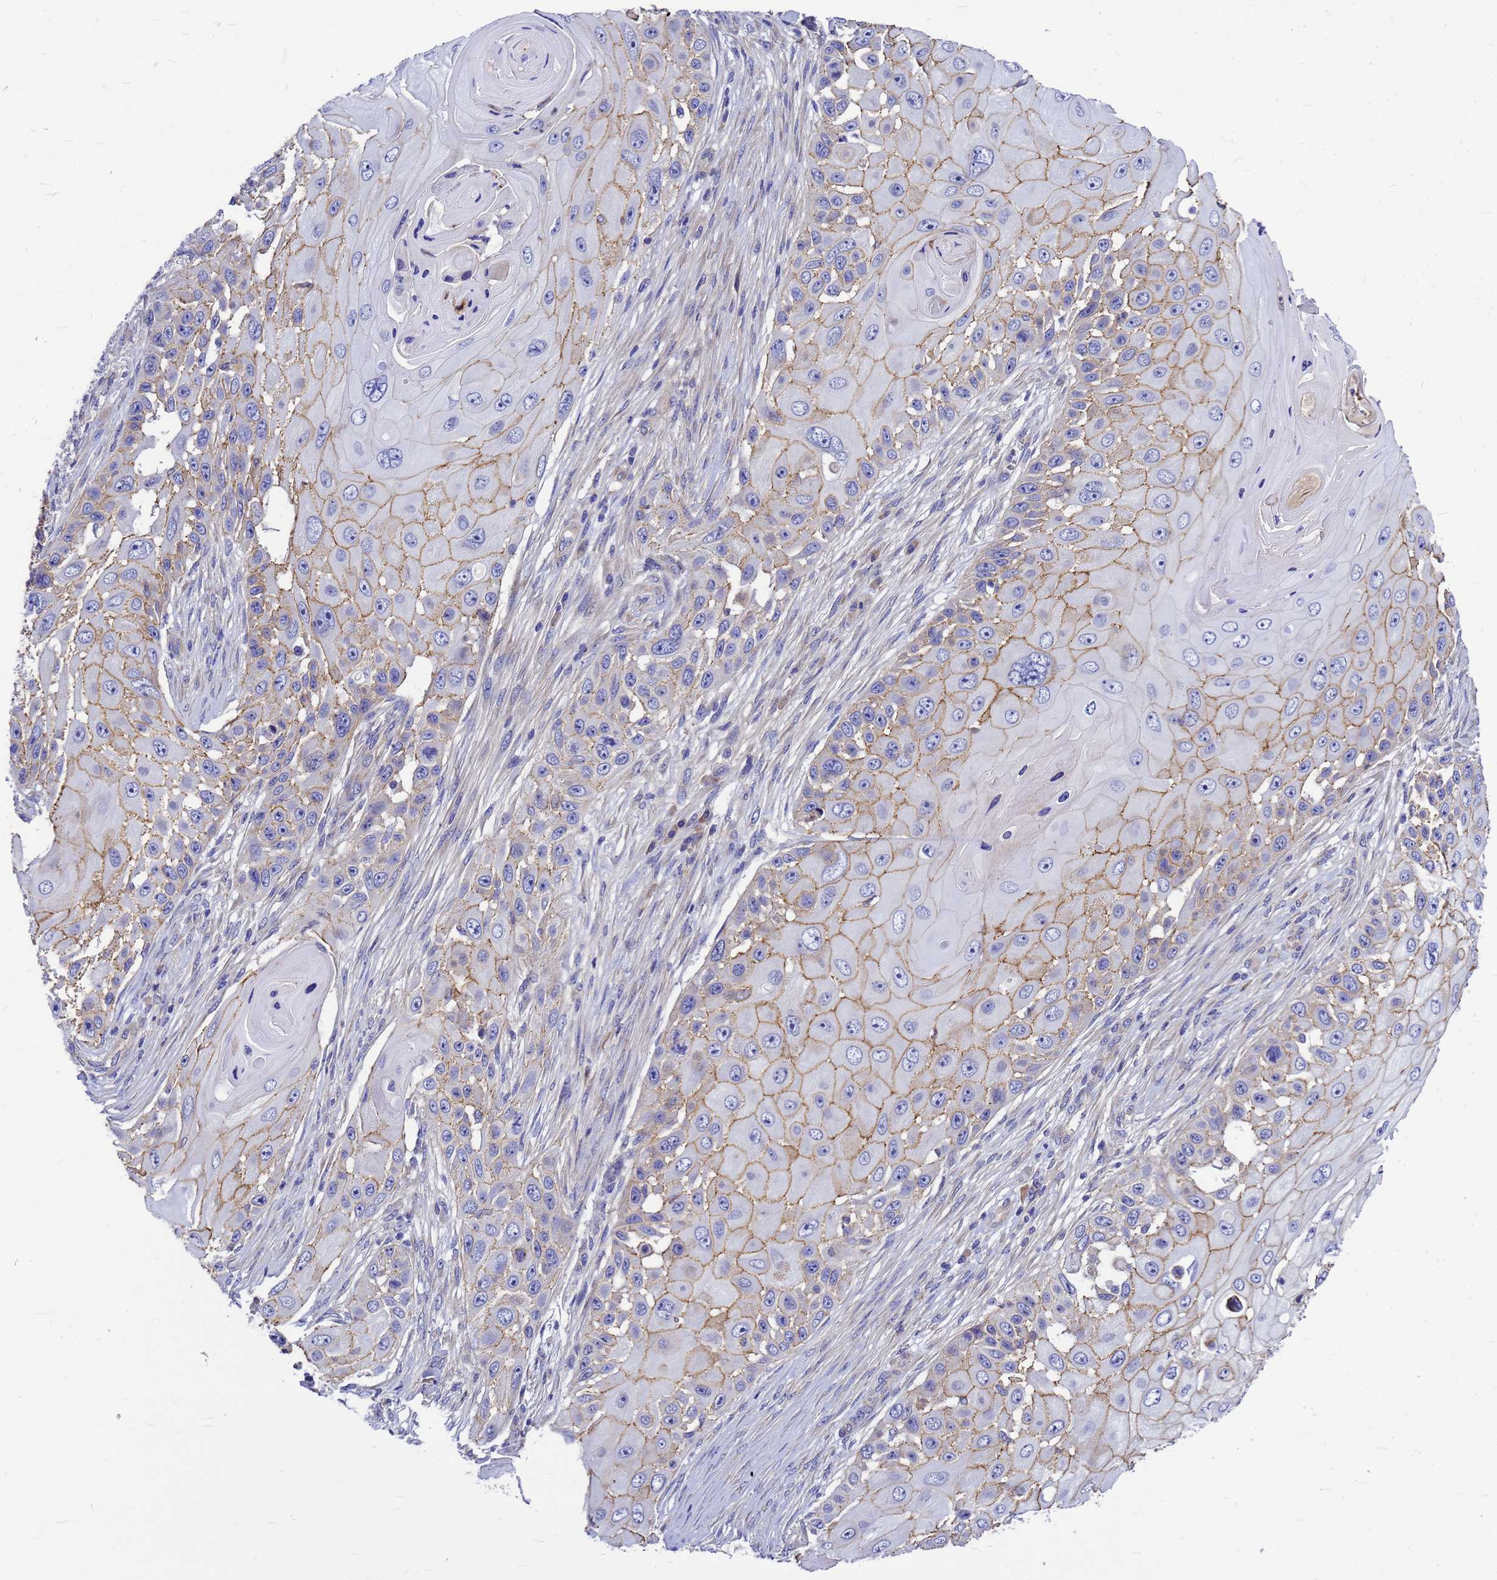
{"staining": {"intensity": "moderate", "quantity": ">75%", "location": "cytoplasmic/membranous"}, "tissue": "skin cancer", "cell_type": "Tumor cells", "image_type": "cancer", "snomed": [{"axis": "morphology", "description": "Squamous cell carcinoma, NOS"}, {"axis": "topography", "description": "Skin"}], "caption": "Squamous cell carcinoma (skin) stained with IHC exhibits moderate cytoplasmic/membranous expression in about >75% of tumor cells.", "gene": "FBXW5", "patient": {"sex": "female", "age": 44}}